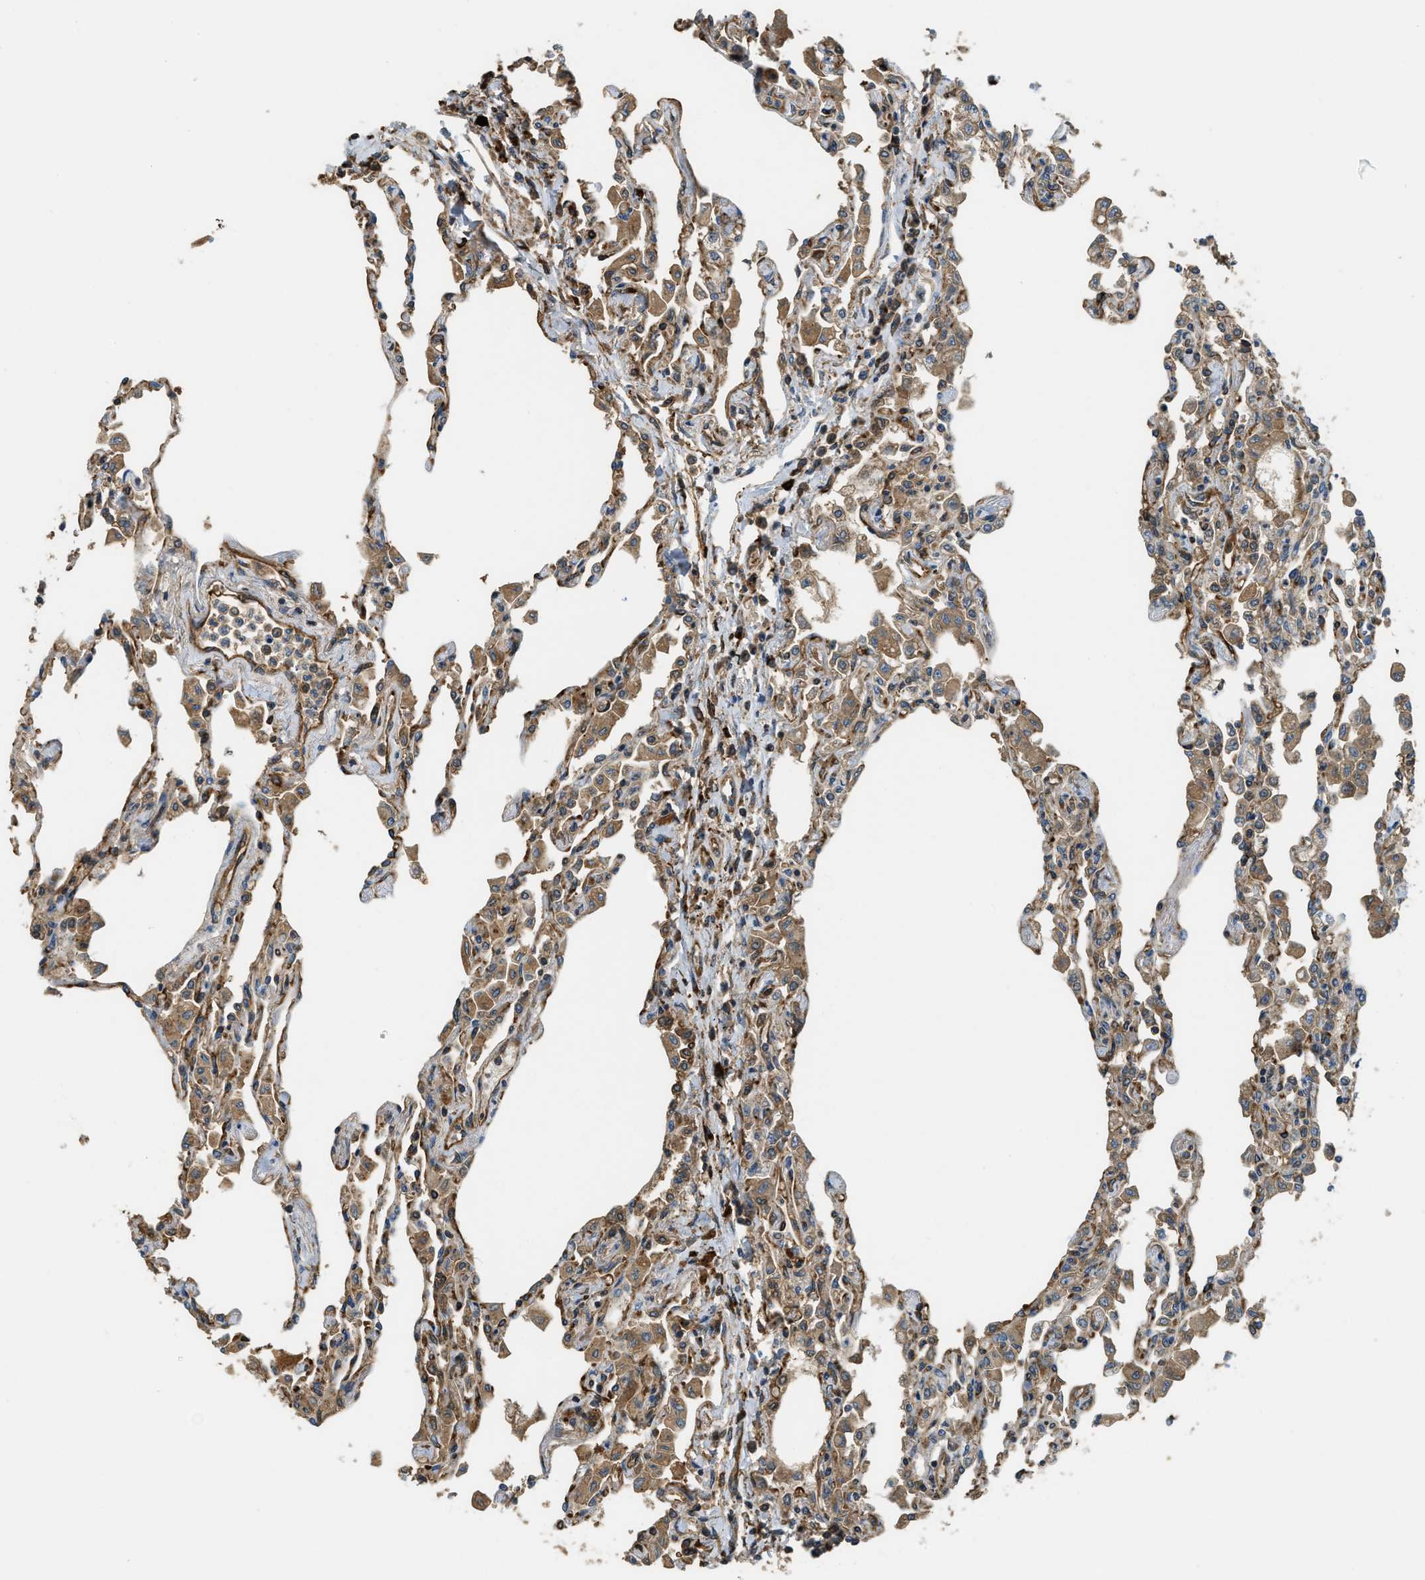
{"staining": {"intensity": "moderate", "quantity": "25%-75%", "location": "cytoplasmic/membranous"}, "tissue": "lung", "cell_type": "Alveolar cells", "image_type": "normal", "snomed": [{"axis": "morphology", "description": "Normal tissue, NOS"}, {"axis": "topography", "description": "Bronchus"}, {"axis": "topography", "description": "Lung"}], "caption": "Protein staining shows moderate cytoplasmic/membranous positivity in about 25%-75% of alveolar cells in benign lung.", "gene": "BAG4", "patient": {"sex": "female", "age": 49}}